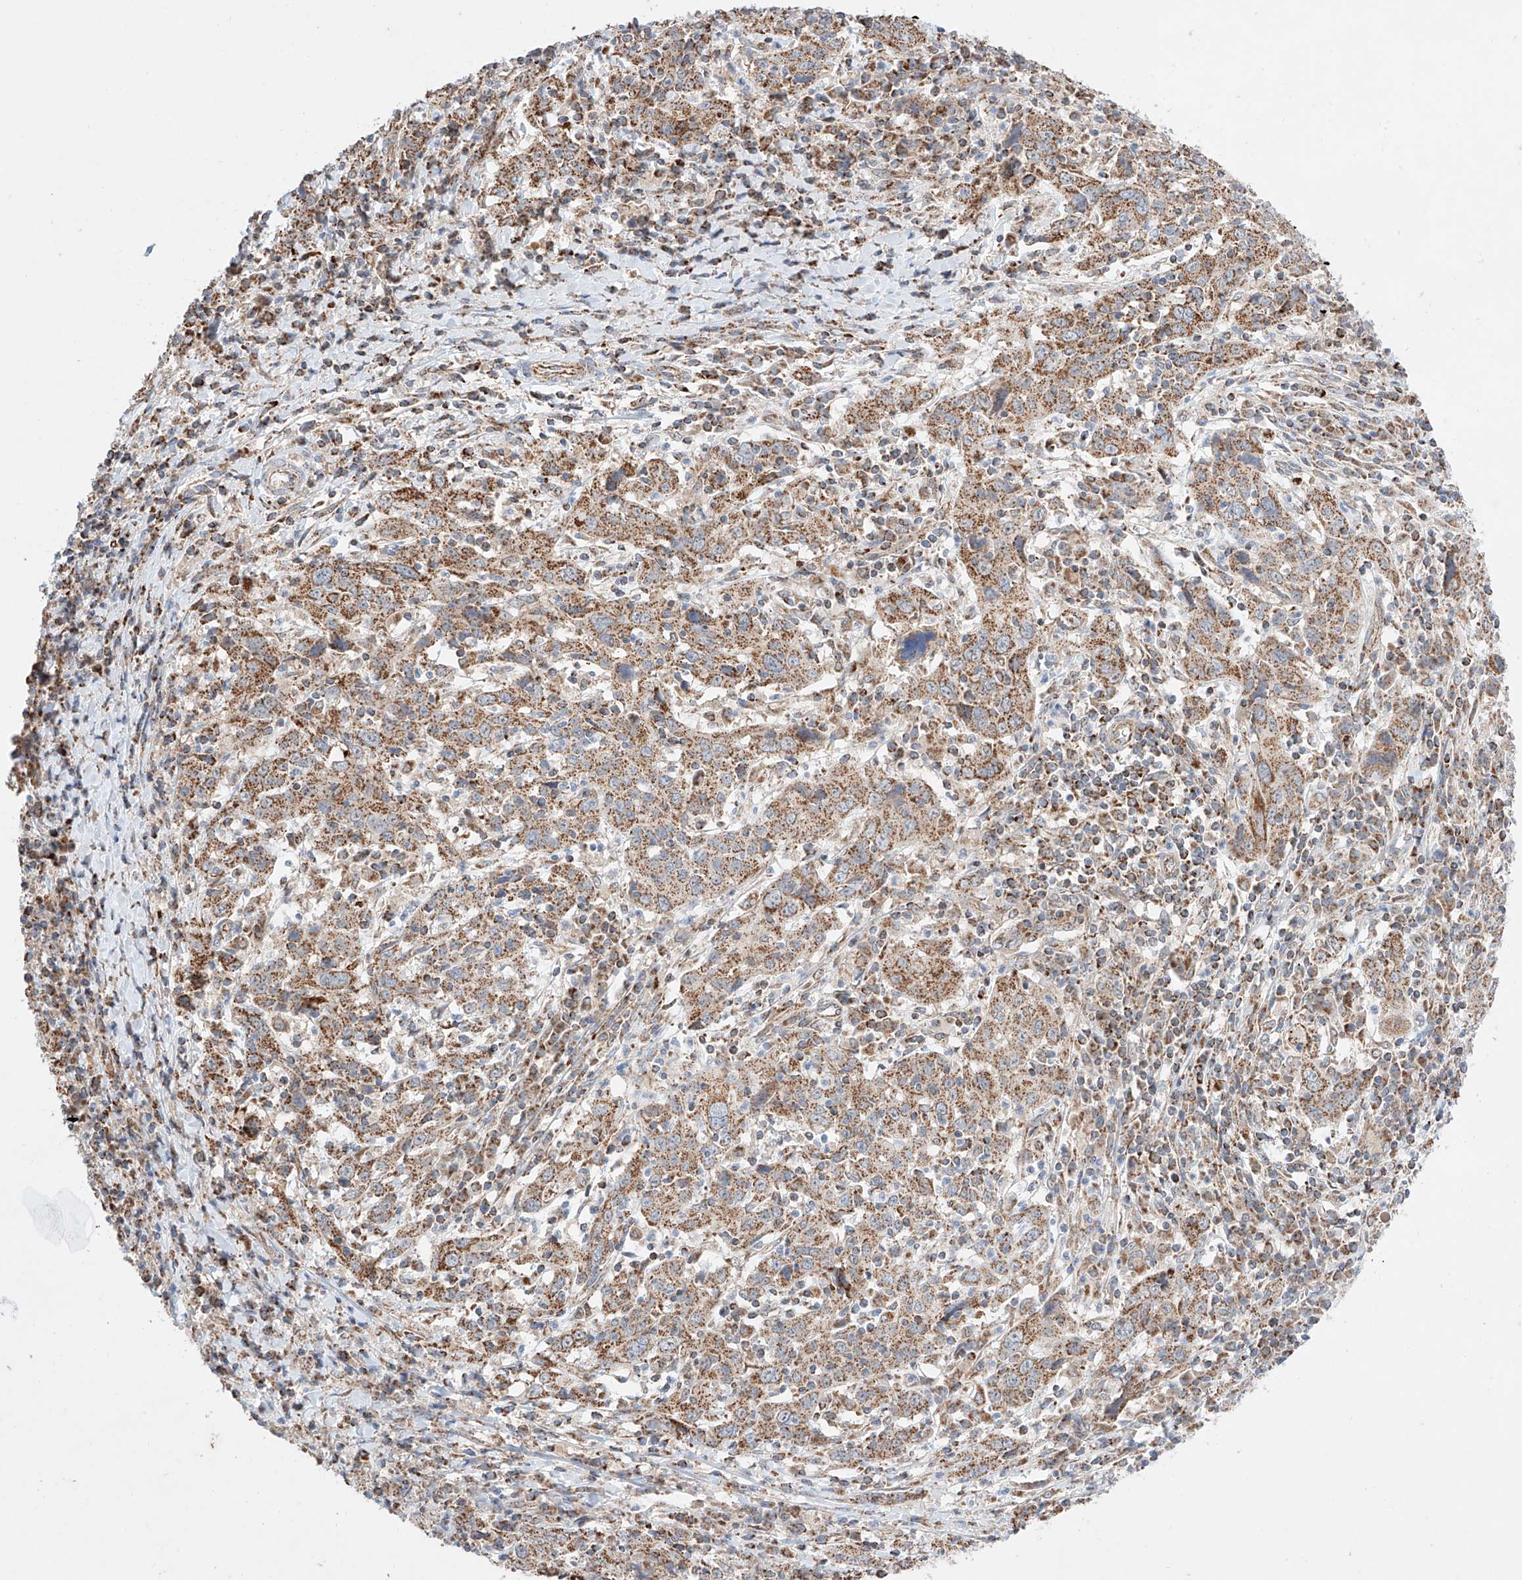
{"staining": {"intensity": "moderate", "quantity": ">75%", "location": "cytoplasmic/membranous"}, "tissue": "cervical cancer", "cell_type": "Tumor cells", "image_type": "cancer", "snomed": [{"axis": "morphology", "description": "Squamous cell carcinoma, NOS"}, {"axis": "topography", "description": "Cervix"}], "caption": "The immunohistochemical stain labels moderate cytoplasmic/membranous staining in tumor cells of cervical squamous cell carcinoma tissue.", "gene": "KTI12", "patient": {"sex": "female", "age": 46}}